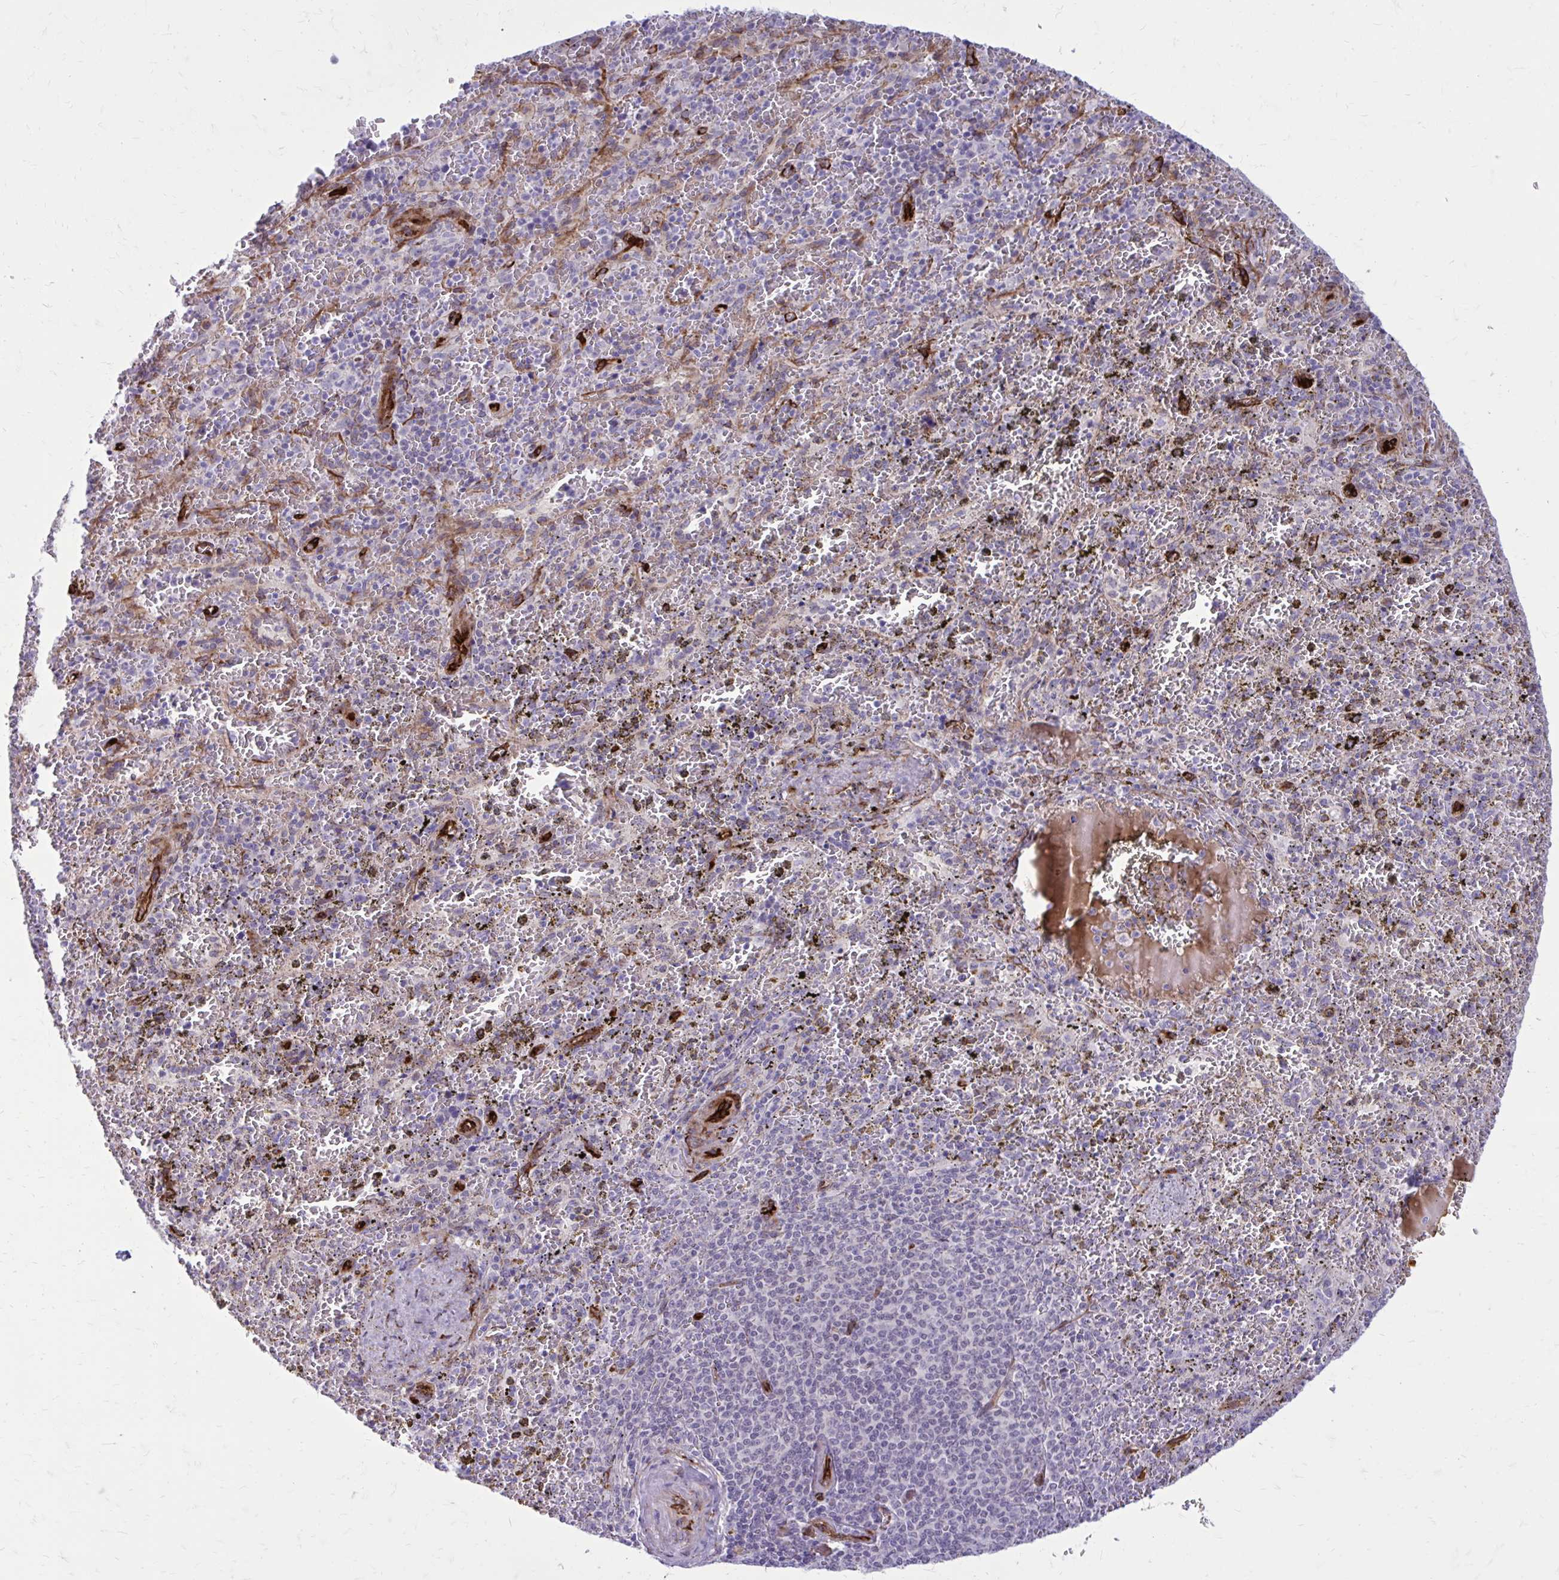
{"staining": {"intensity": "negative", "quantity": "none", "location": "none"}, "tissue": "spleen", "cell_type": "Cells in red pulp", "image_type": "normal", "snomed": [{"axis": "morphology", "description": "Normal tissue, NOS"}, {"axis": "topography", "description": "Spleen"}], "caption": "Immunohistochemistry (IHC) photomicrograph of unremarkable spleen stained for a protein (brown), which exhibits no positivity in cells in red pulp.", "gene": "BEND5", "patient": {"sex": "female", "age": 50}}